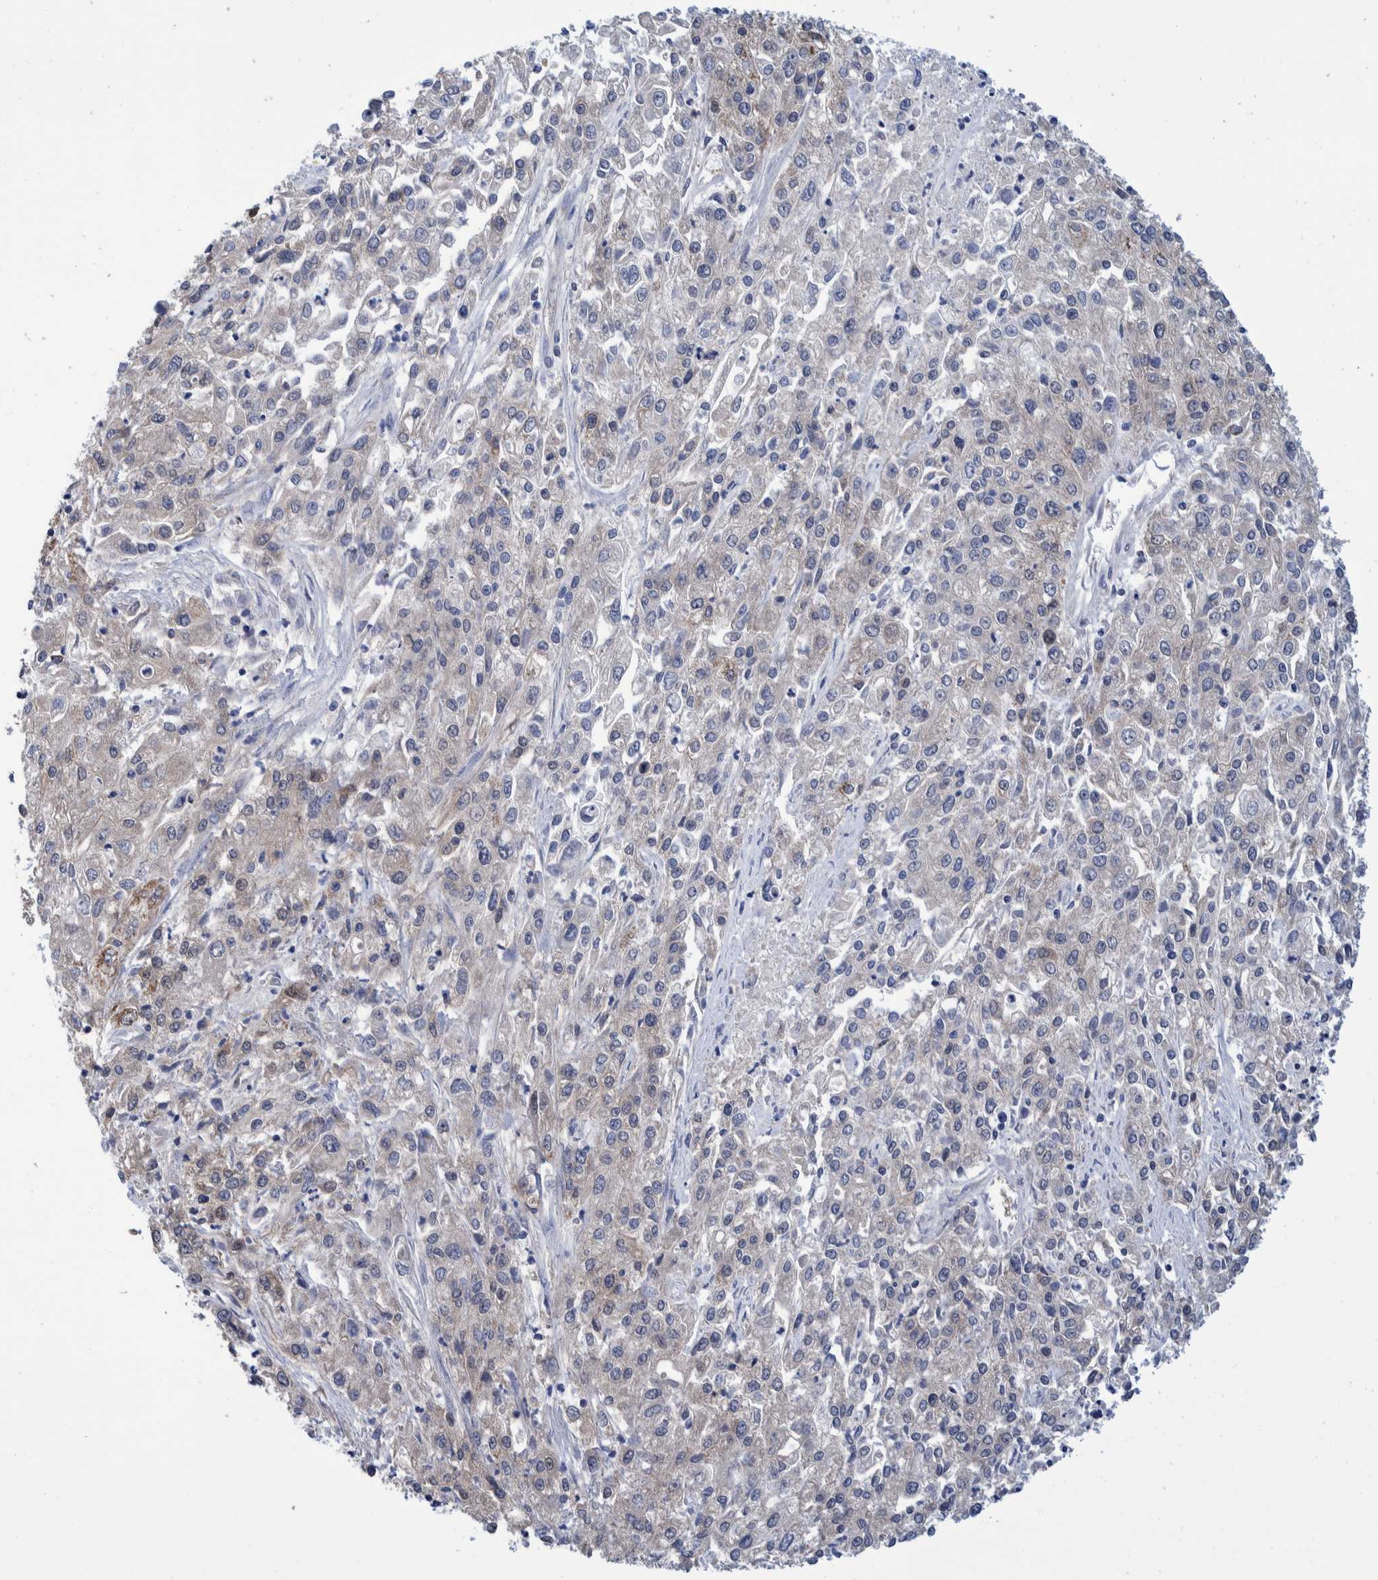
{"staining": {"intensity": "weak", "quantity": "<25%", "location": "cytoplasmic/membranous"}, "tissue": "endometrial cancer", "cell_type": "Tumor cells", "image_type": "cancer", "snomed": [{"axis": "morphology", "description": "Adenocarcinoma, NOS"}, {"axis": "topography", "description": "Endometrium"}], "caption": "Tumor cells show no significant protein positivity in adenocarcinoma (endometrial).", "gene": "PFAS", "patient": {"sex": "female", "age": 49}}